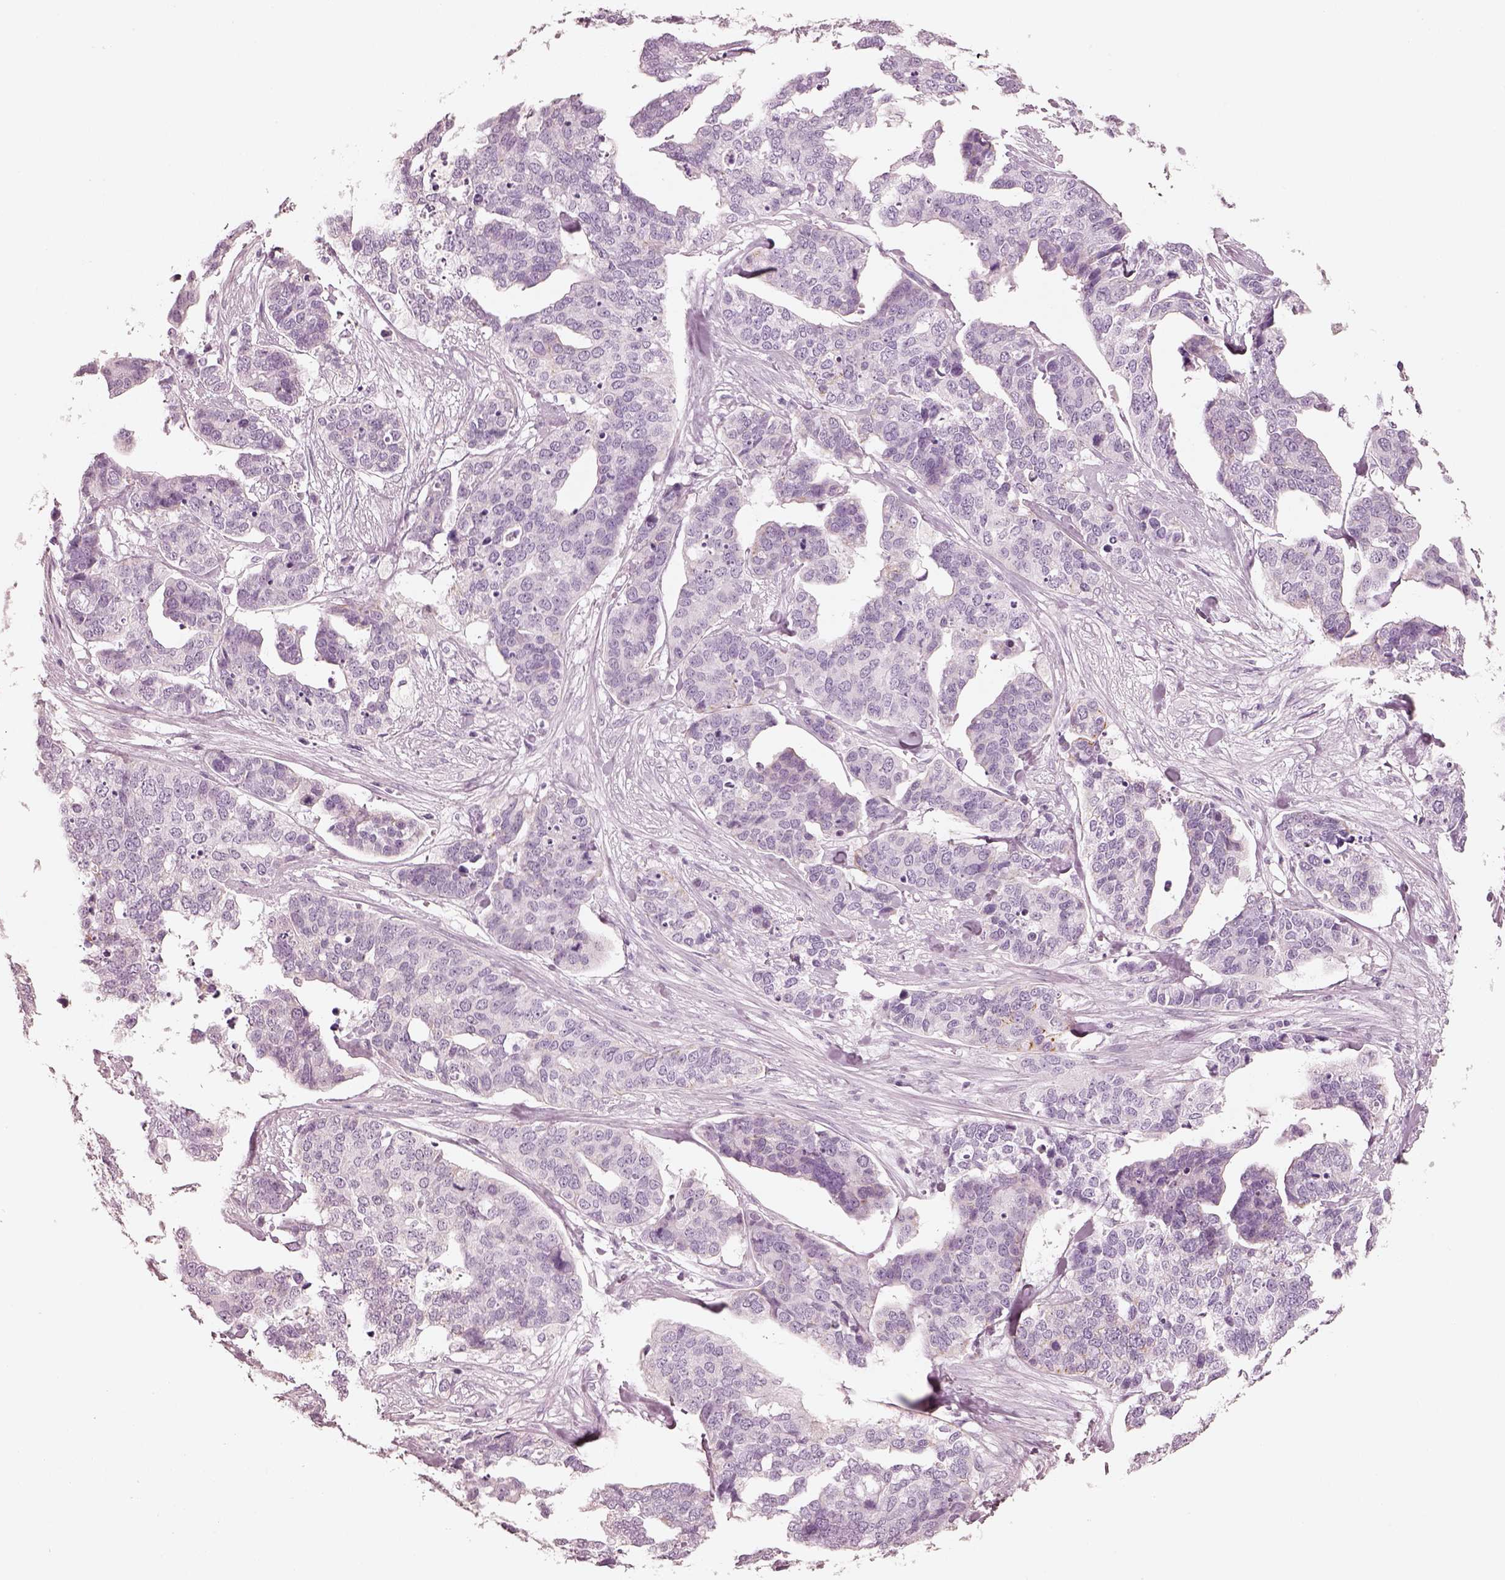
{"staining": {"intensity": "negative", "quantity": "none", "location": "none"}, "tissue": "ovarian cancer", "cell_type": "Tumor cells", "image_type": "cancer", "snomed": [{"axis": "morphology", "description": "Carcinoma, endometroid"}, {"axis": "topography", "description": "Ovary"}], "caption": "Tumor cells are negative for brown protein staining in endometroid carcinoma (ovarian).", "gene": "PON3", "patient": {"sex": "female", "age": 65}}